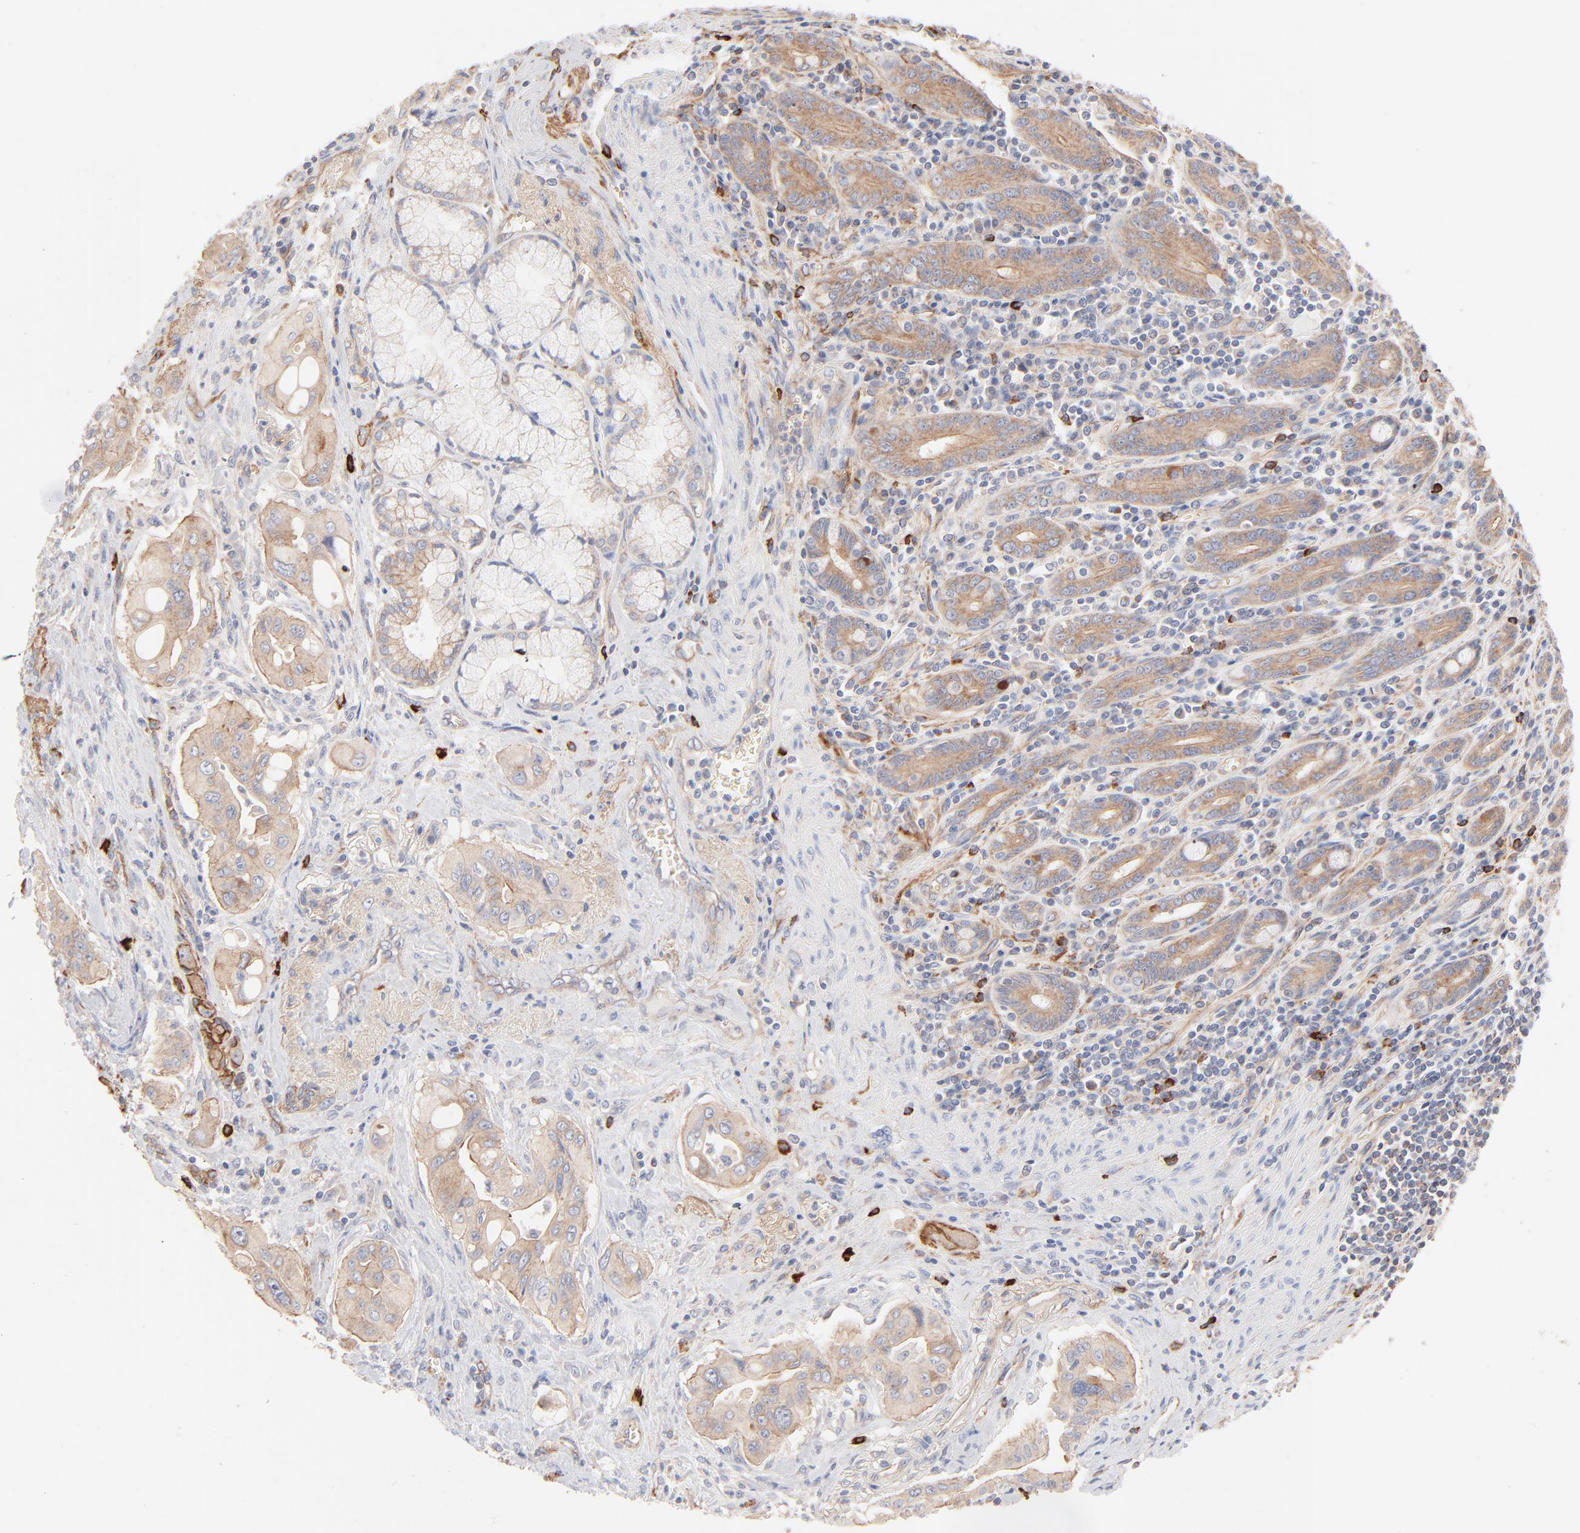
{"staining": {"intensity": "weak", "quantity": ">75%", "location": "cytoplasmic/membranous"}, "tissue": "pancreatic cancer", "cell_type": "Tumor cells", "image_type": "cancer", "snomed": [{"axis": "morphology", "description": "Adenocarcinoma, NOS"}, {"axis": "topography", "description": "Pancreas"}], "caption": "DAB immunohistochemical staining of pancreatic cancer (adenocarcinoma) shows weak cytoplasmic/membranous protein staining in approximately >75% of tumor cells. Ihc stains the protein in brown and the nuclei are stained blue.", "gene": "SPTB", "patient": {"sex": "male", "age": 77}}